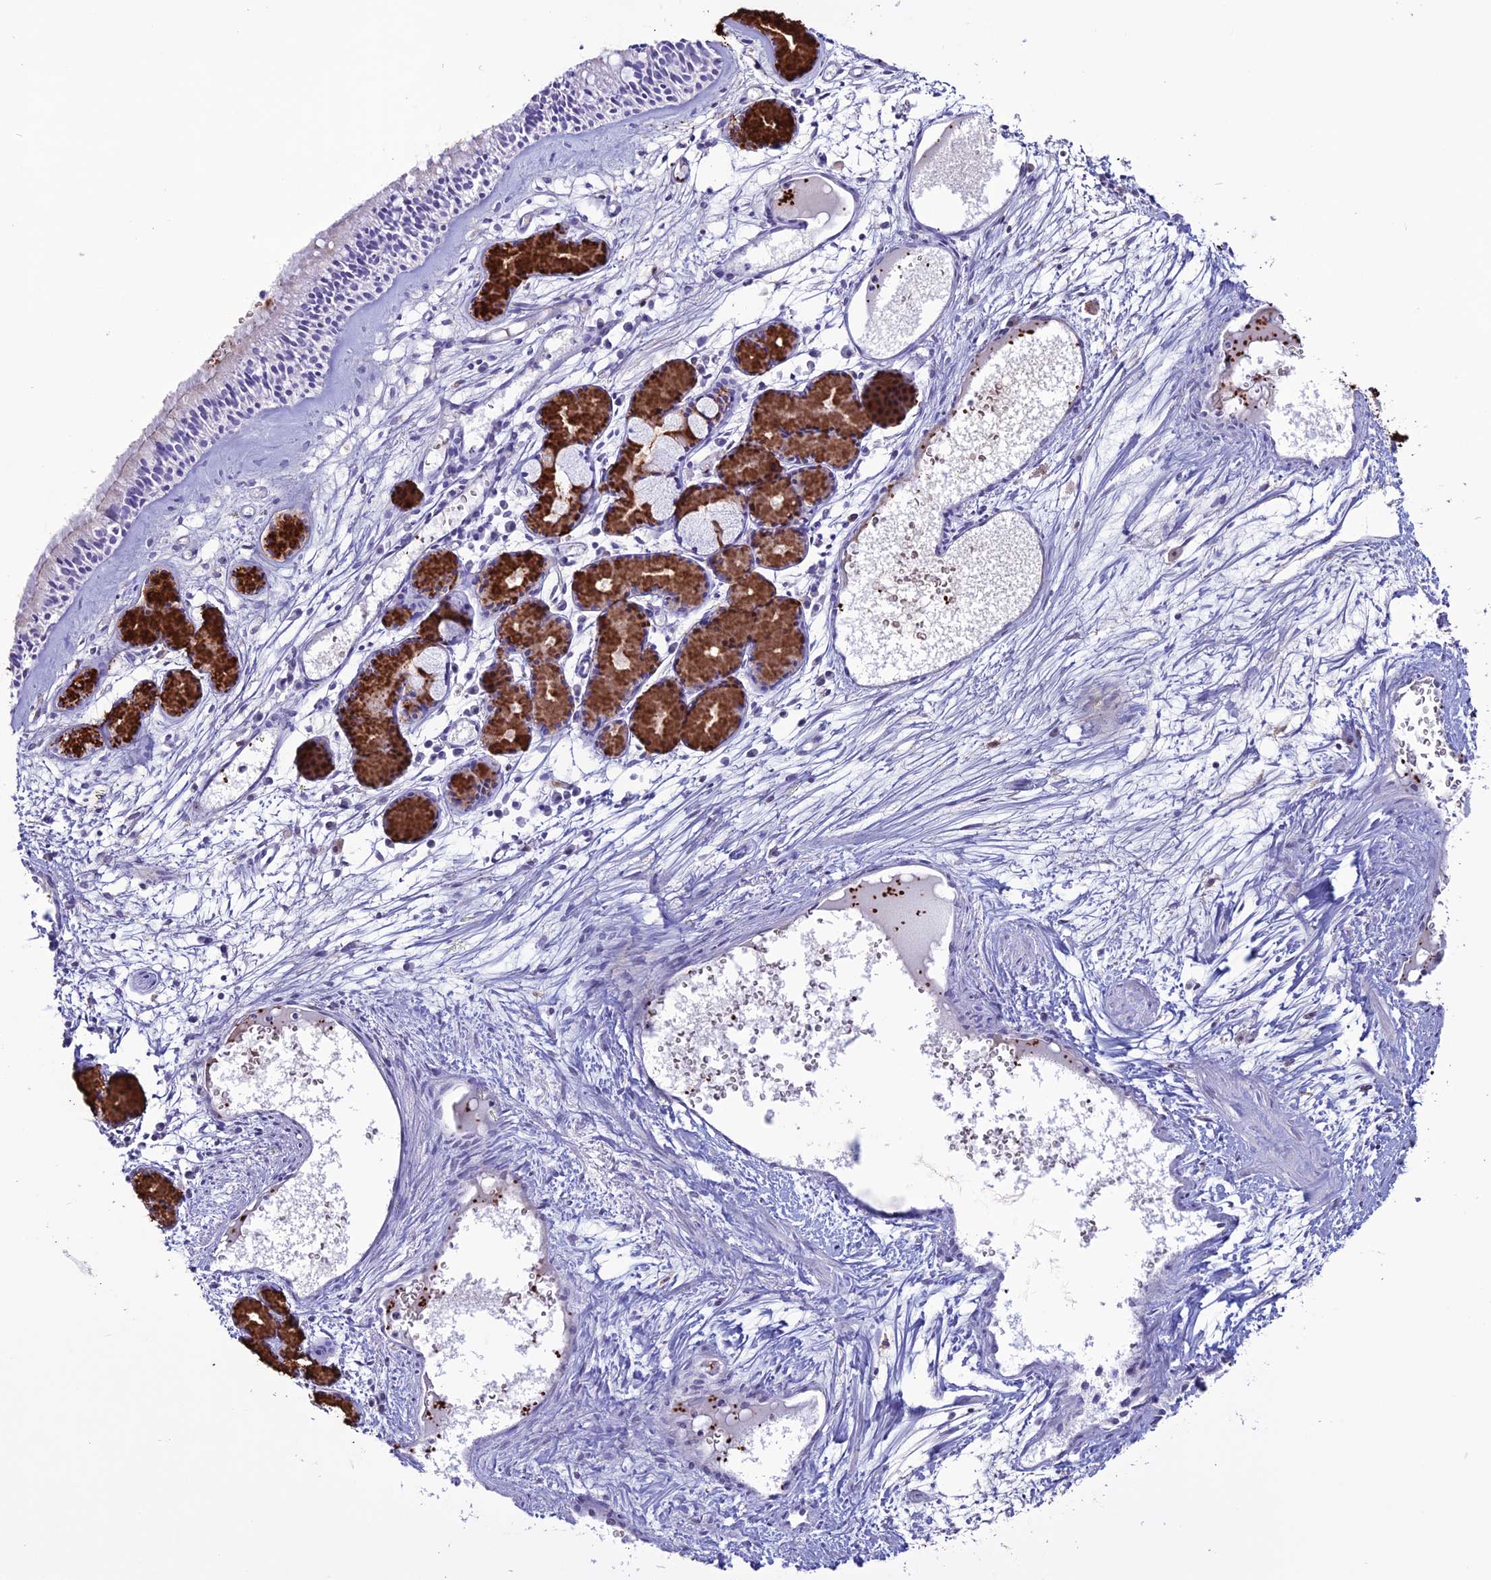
{"staining": {"intensity": "moderate", "quantity": "<25%", "location": "cytoplasmic/membranous"}, "tissue": "nasopharynx", "cell_type": "Respiratory epithelial cells", "image_type": "normal", "snomed": [{"axis": "morphology", "description": "Normal tissue, NOS"}, {"axis": "topography", "description": "Nasopharynx"}], "caption": "About <25% of respiratory epithelial cells in normal nasopharynx exhibit moderate cytoplasmic/membranous protein positivity as visualized by brown immunohistochemical staining.", "gene": "C21orf140", "patient": {"sex": "male", "age": 81}}